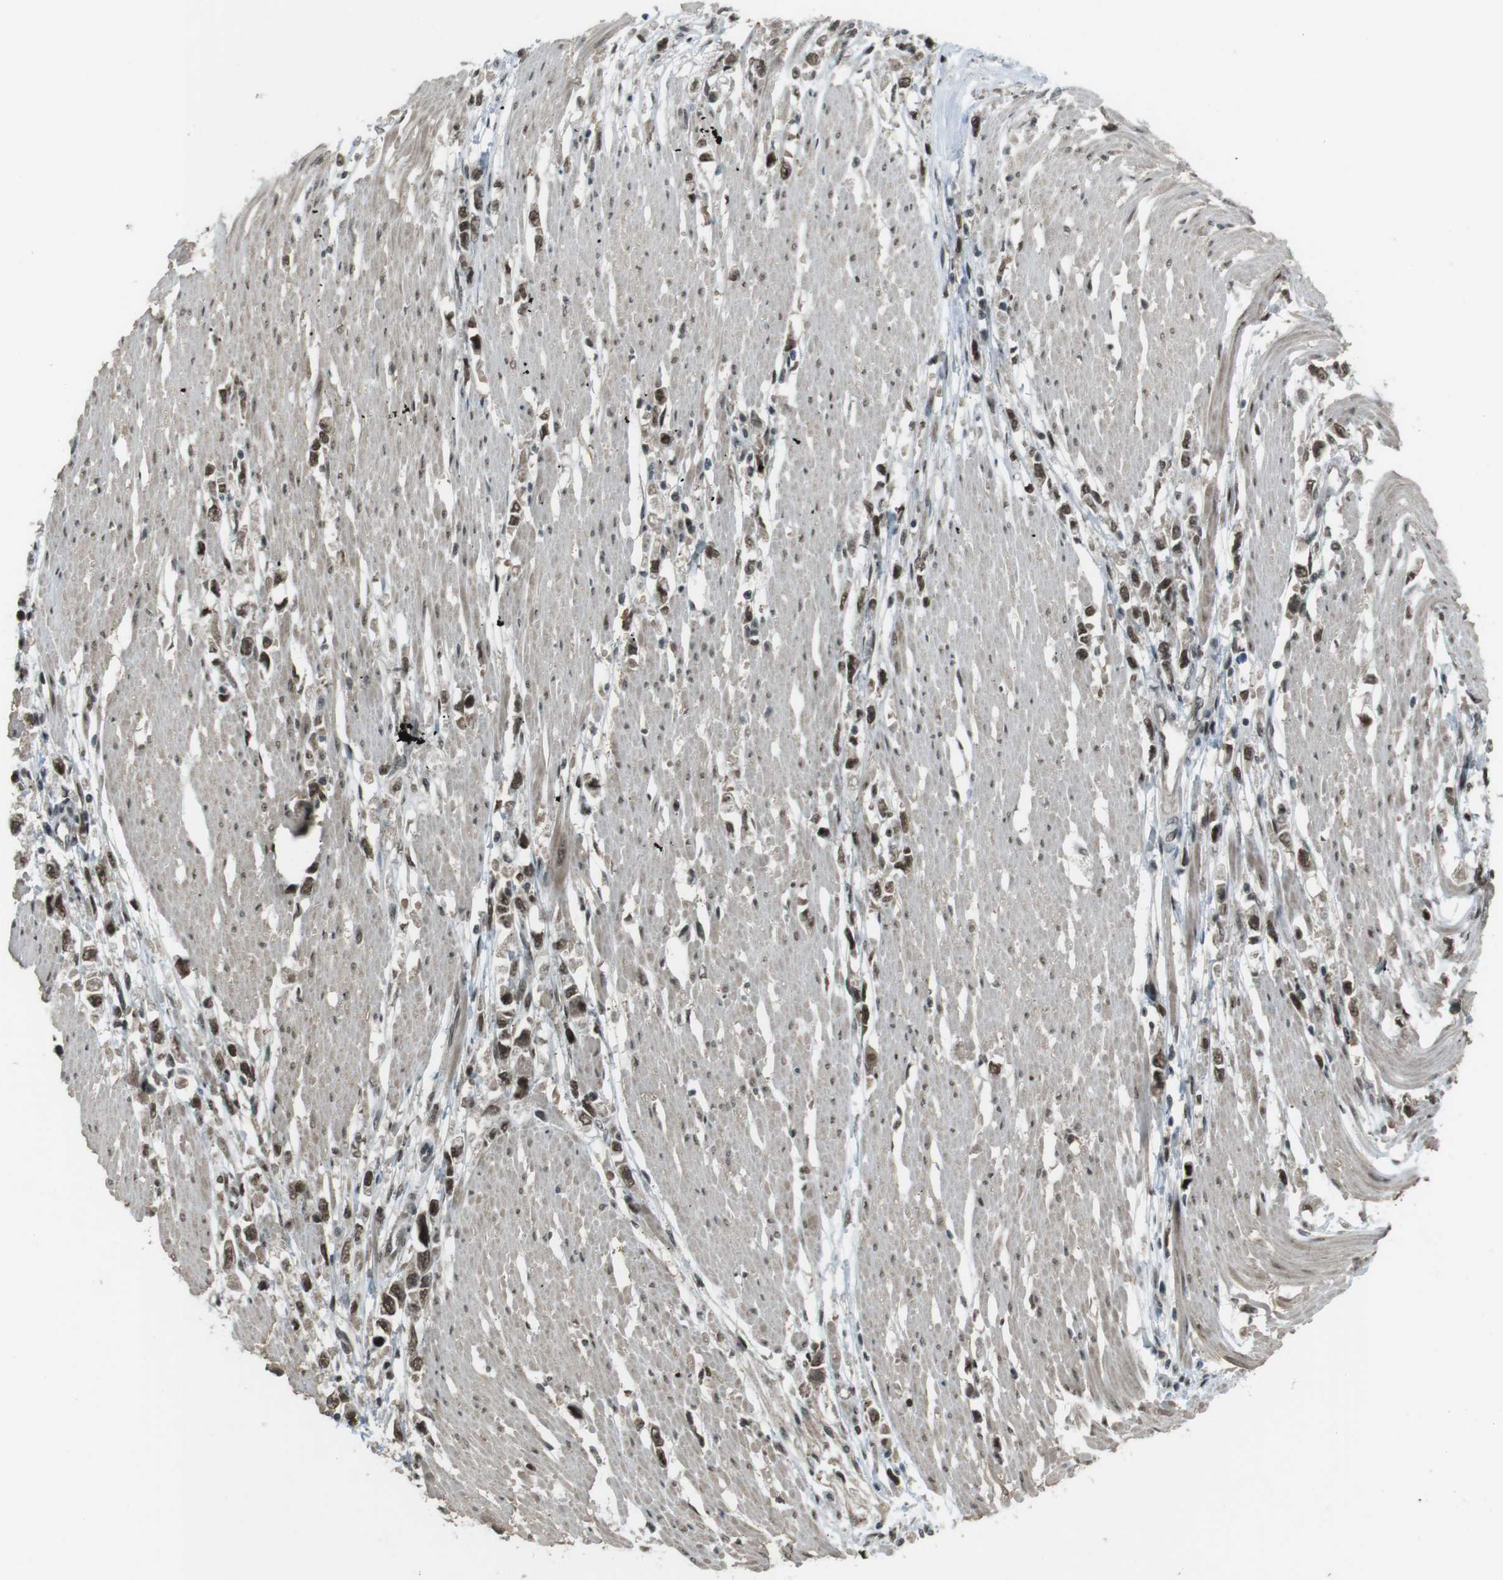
{"staining": {"intensity": "strong", "quantity": ">75%", "location": "nuclear"}, "tissue": "stomach cancer", "cell_type": "Tumor cells", "image_type": "cancer", "snomed": [{"axis": "morphology", "description": "Adenocarcinoma, NOS"}, {"axis": "topography", "description": "Stomach"}], "caption": "Immunohistochemistry (IHC) histopathology image of human stomach cancer (adenocarcinoma) stained for a protein (brown), which exhibits high levels of strong nuclear positivity in about >75% of tumor cells.", "gene": "SLITRK5", "patient": {"sex": "female", "age": 59}}